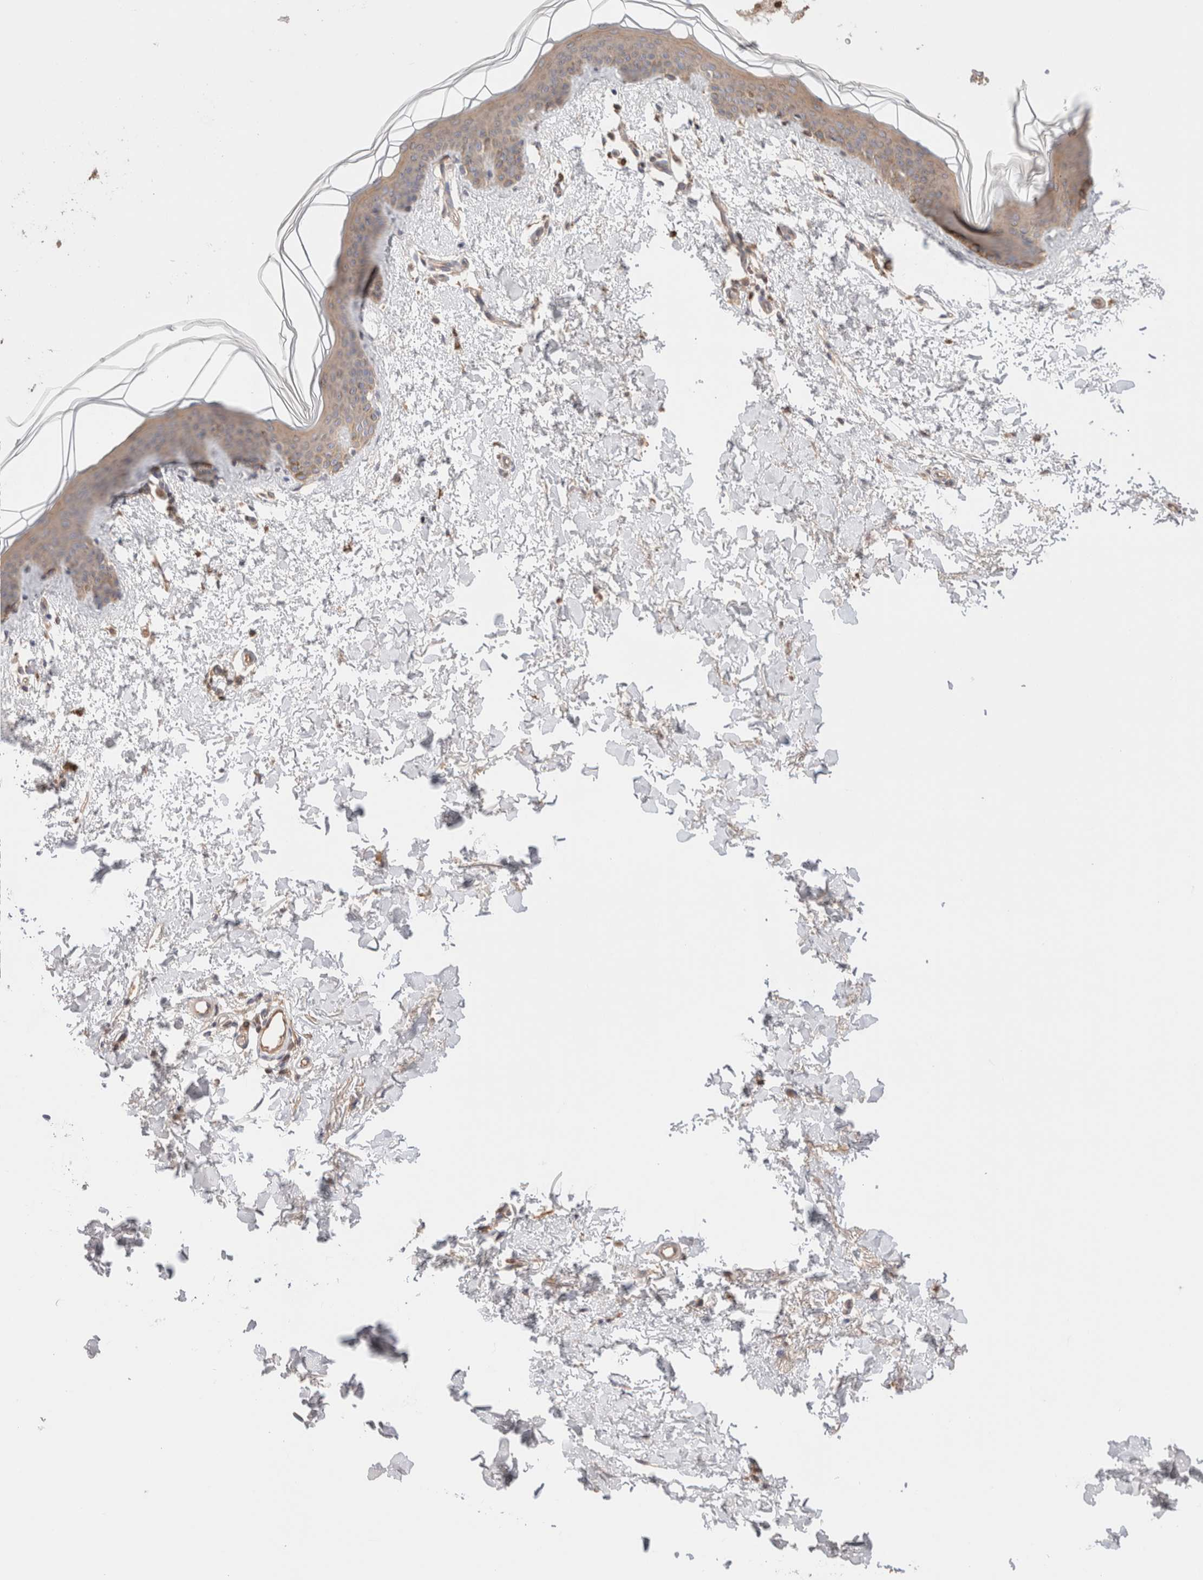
{"staining": {"intensity": "weak", "quantity": ">75%", "location": "cytoplasmic/membranous"}, "tissue": "skin", "cell_type": "Fibroblasts", "image_type": "normal", "snomed": [{"axis": "morphology", "description": "Normal tissue, NOS"}, {"axis": "topography", "description": "Skin"}], "caption": "A histopathology image of skin stained for a protein shows weak cytoplasmic/membranous brown staining in fibroblasts. (IHC, brightfield microscopy, high magnification).", "gene": "SIKE1", "patient": {"sex": "female", "age": 46}}